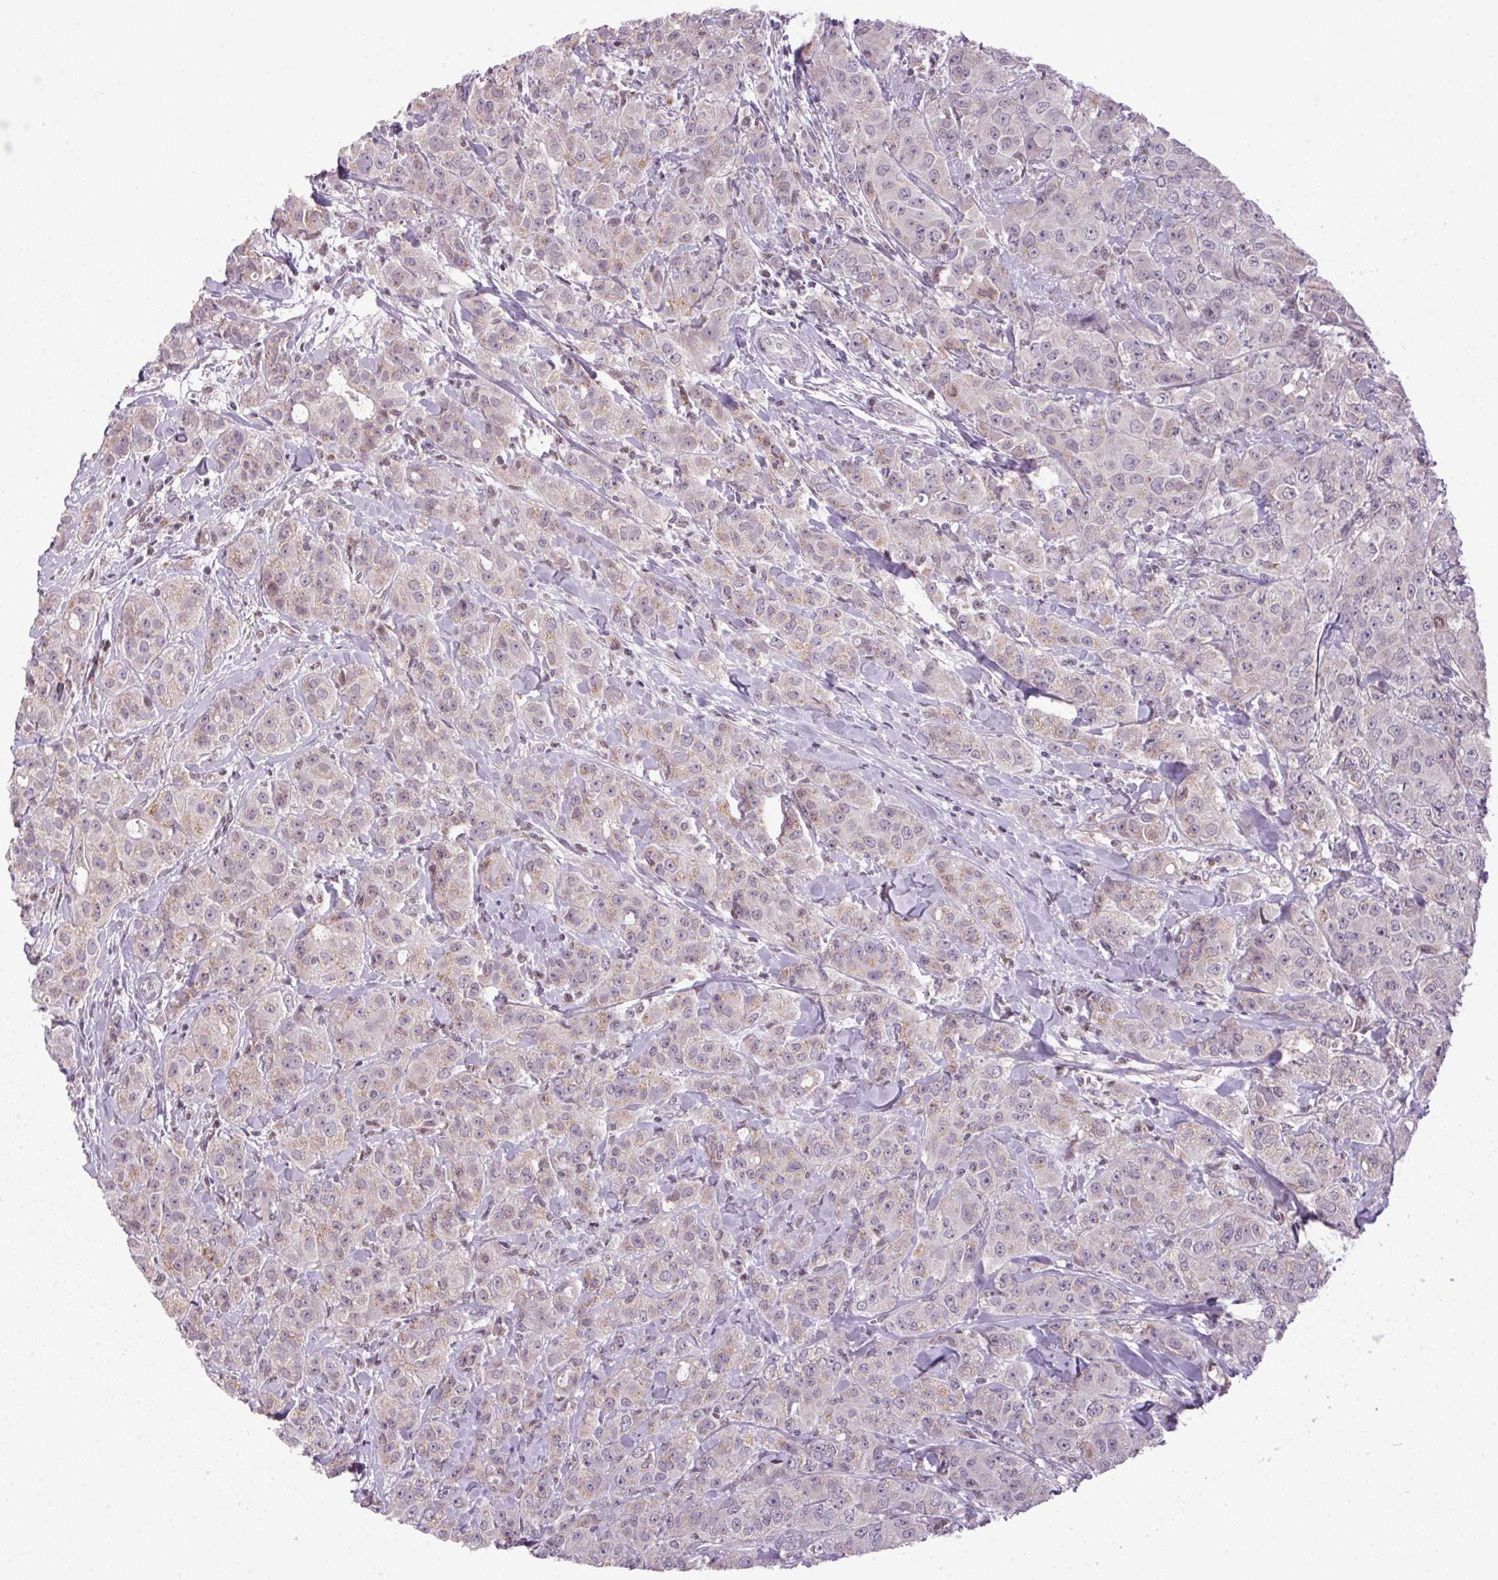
{"staining": {"intensity": "weak", "quantity": "<25%", "location": "cytoplasmic/membranous"}, "tissue": "breast cancer", "cell_type": "Tumor cells", "image_type": "cancer", "snomed": [{"axis": "morphology", "description": "Normal tissue, NOS"}, {"axis": "morphology", "description": "Duct carcinoma"}, {"axis": "topography", "description": "Breast"}], "caption": "Photomicrograph shows no protein expression in tumor cells of breast cancer (infiltrating ductal carcinoma) tissue.", "gene": "AKR1E2", "patient": {"sex": "female", "age": 43}}